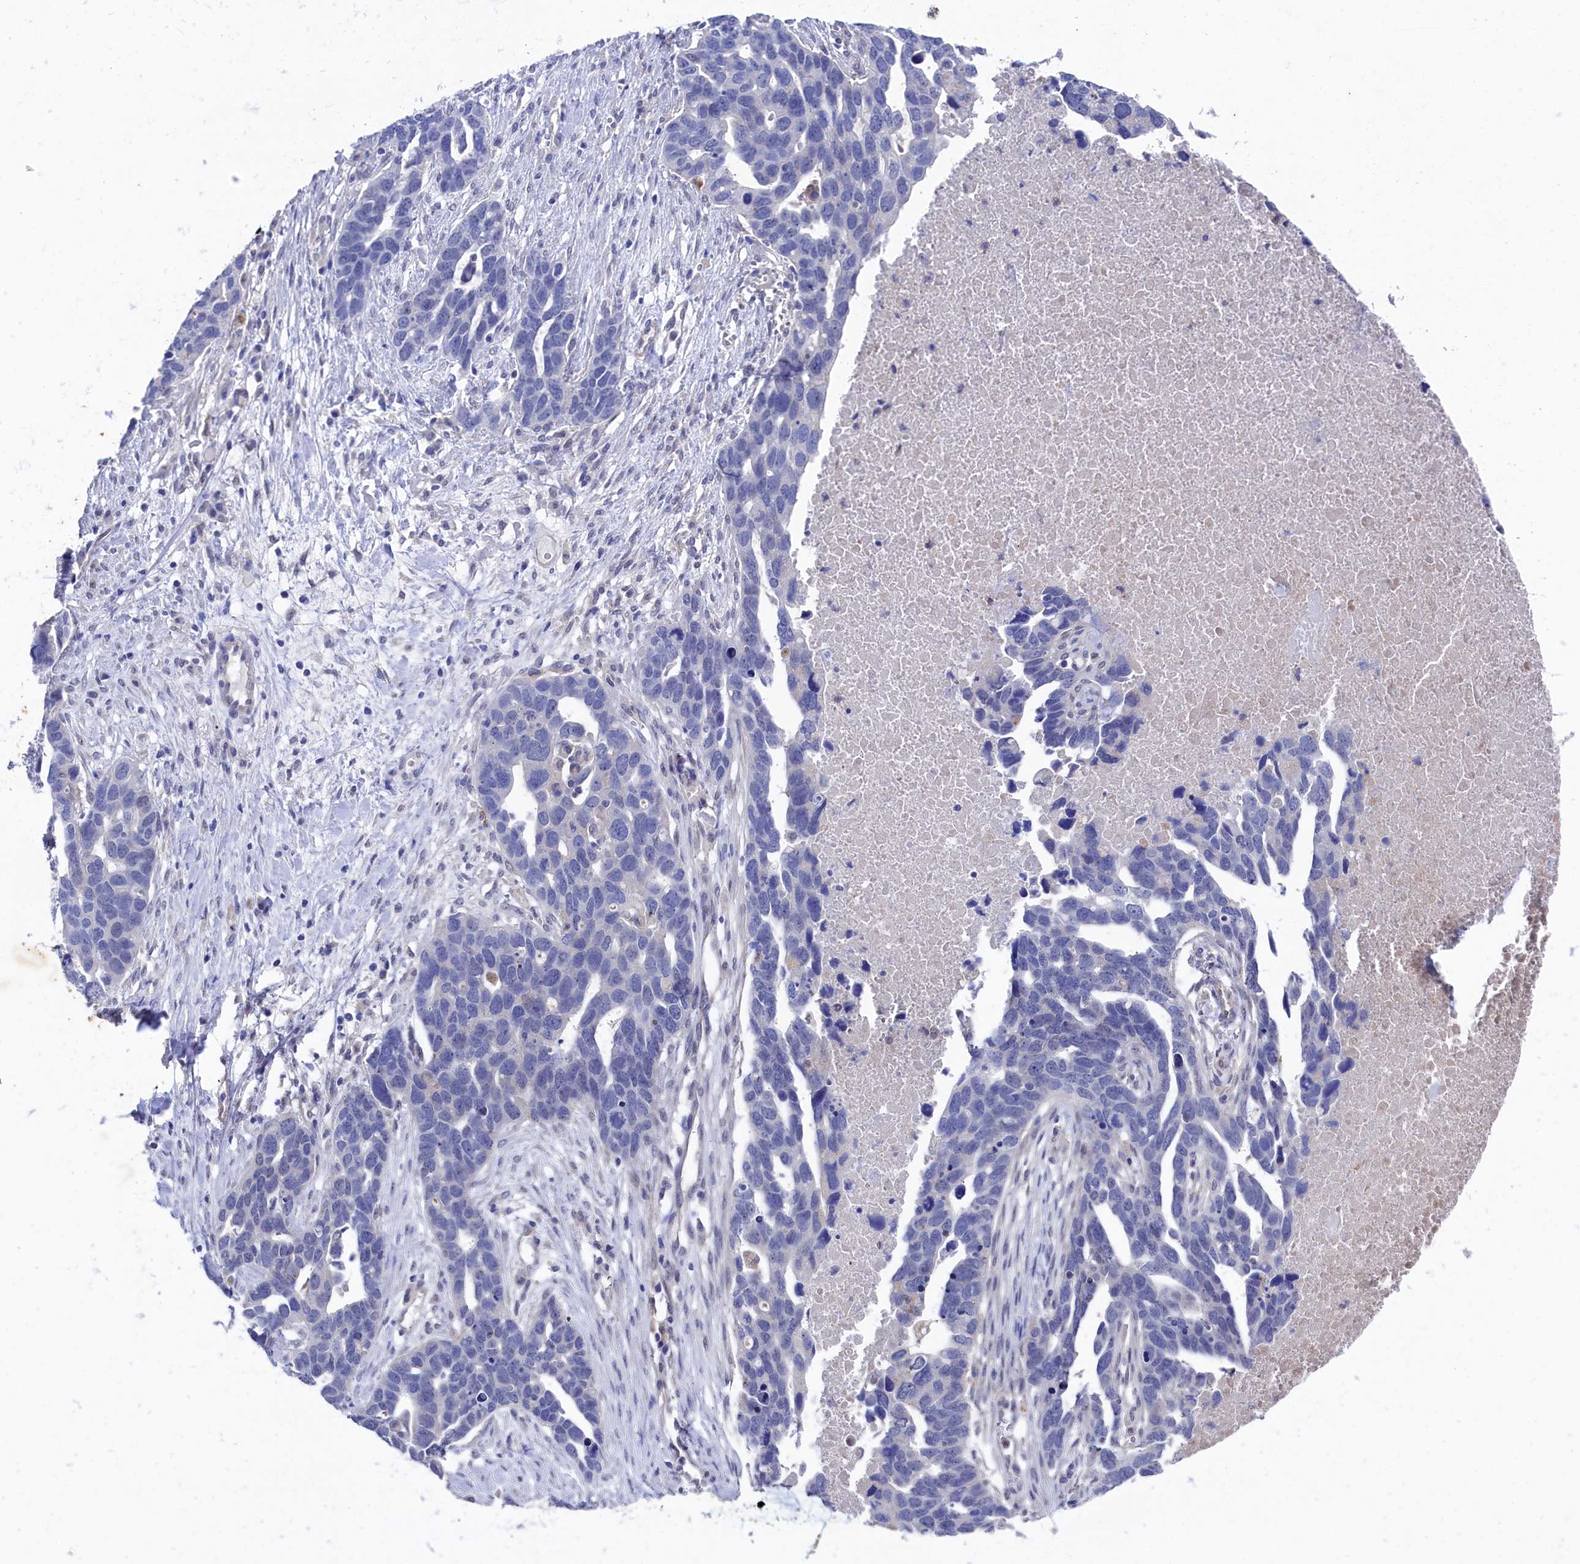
{"staining": {"intensity": "negative", "quantity": "none", "location": "none"}, "tissue": "ovarian cancer", "cell_type": "Tumor cells", "image_type": "cancer", "snomed": [{"axis": "morphology", "description": "Cystadenocarcinoma, serous, NOS"}, {"axis": "topography", "description": "Ovary"}], "caption": "Tumor cells show no significant expression in ovarian cancer. The staining was performed using DAB (3,3'-diaminobenzidine) to visualize the protein expression in brown, while the nuclei were stained in blue with hematoxylin (Magnification: 20x).", "gene": "RNH1", "patient": {"sex": "female", "age": 54}}